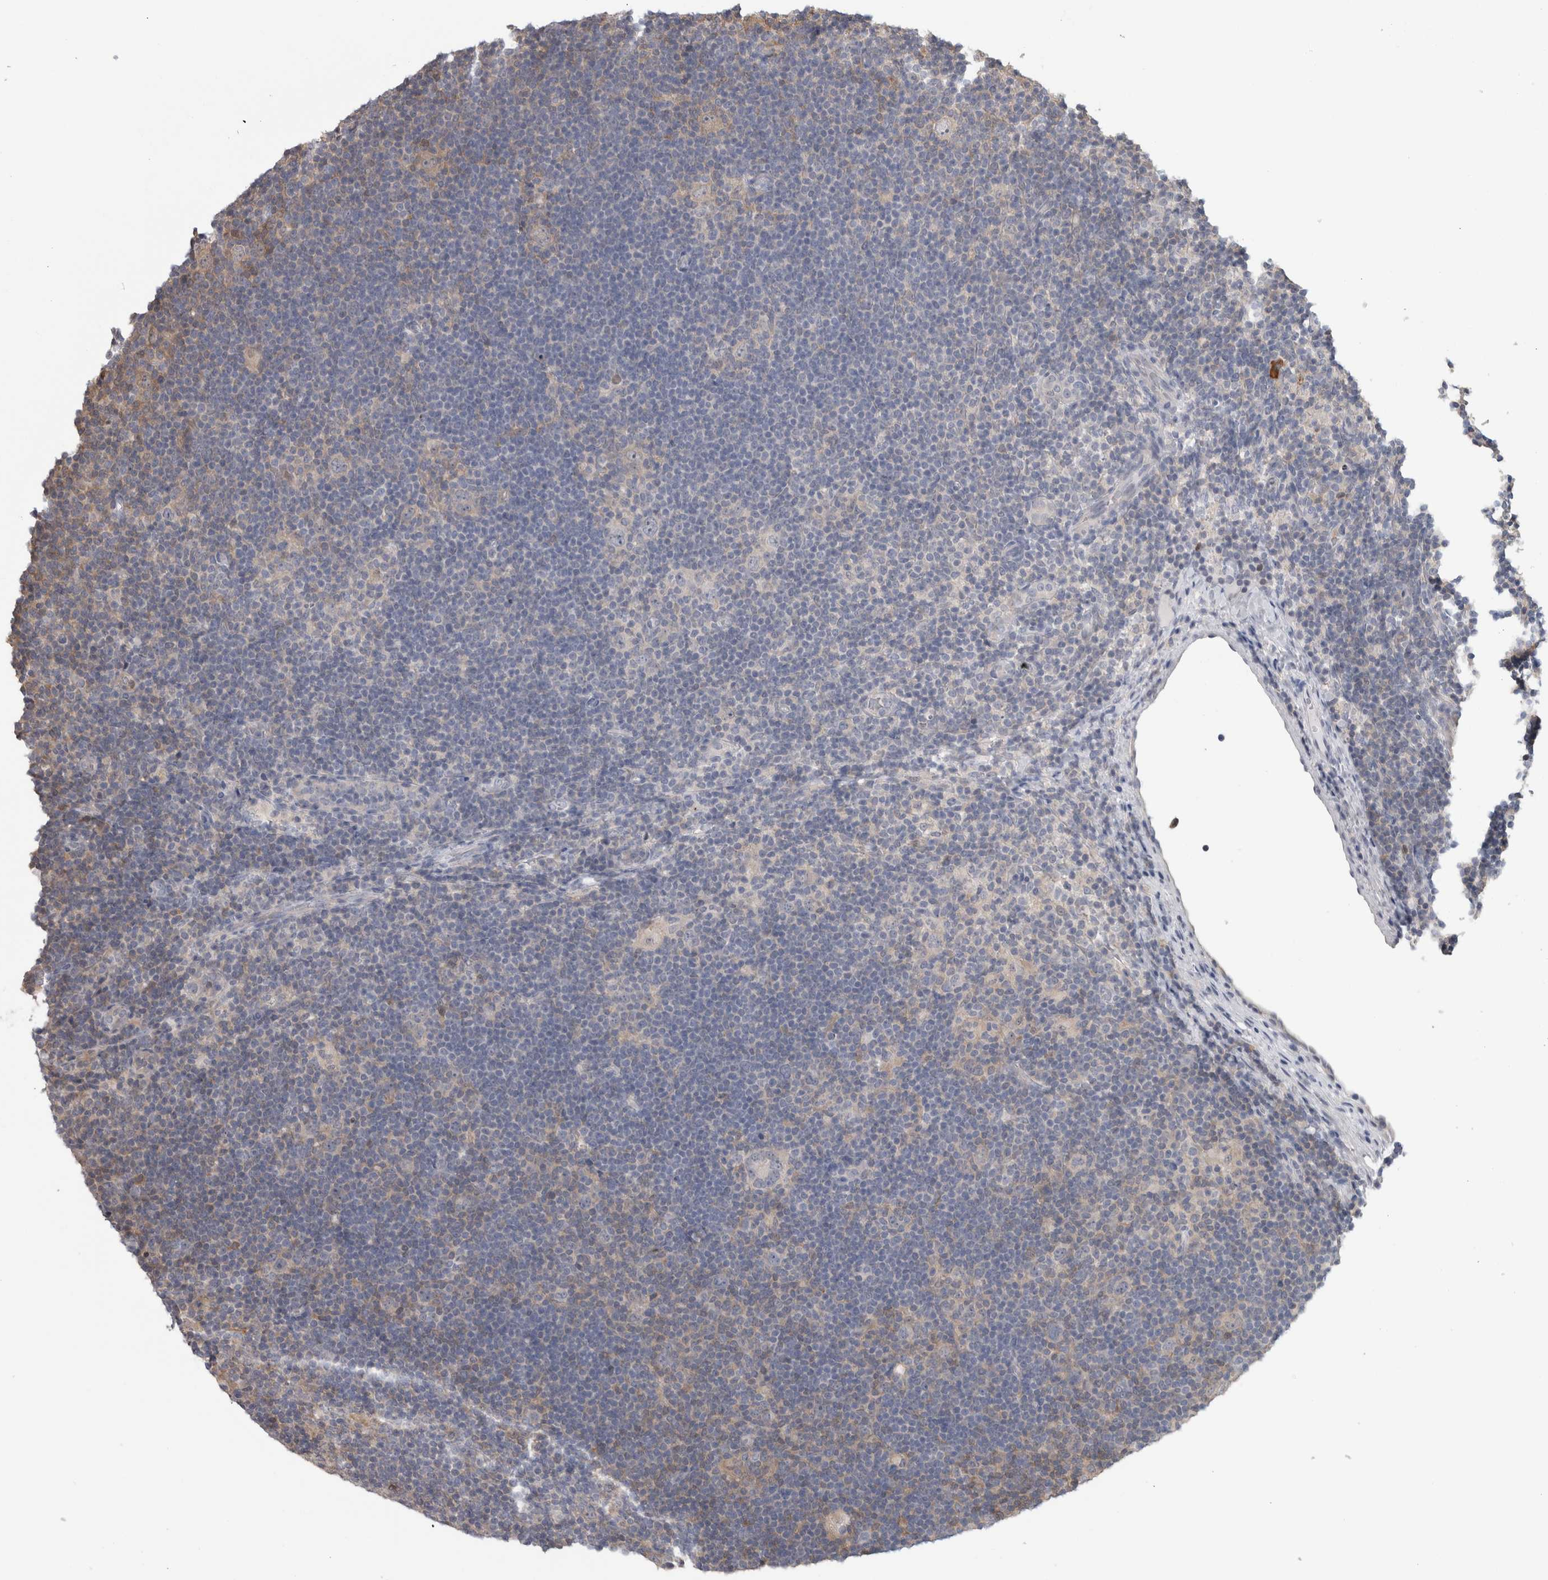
{"staining": {"intensity": "weak", "quantity": "<25%", "location": "cytoplasmic/membranous"}, "tissue": "lymphoma", "cell_type": "Tumor cells", "image_type": "cancer", "snomed": [{"axis": "morphology", "description": "Hodgkin's disease, NOS"}, {"axis": "topography", "description": "Lymph node"}], "caption": "Protein analysis of lymphoma demonstrates no significant expression in tumor cells.", "gene": "USH1G", "patient": {"sex": "female", "age": 57}}